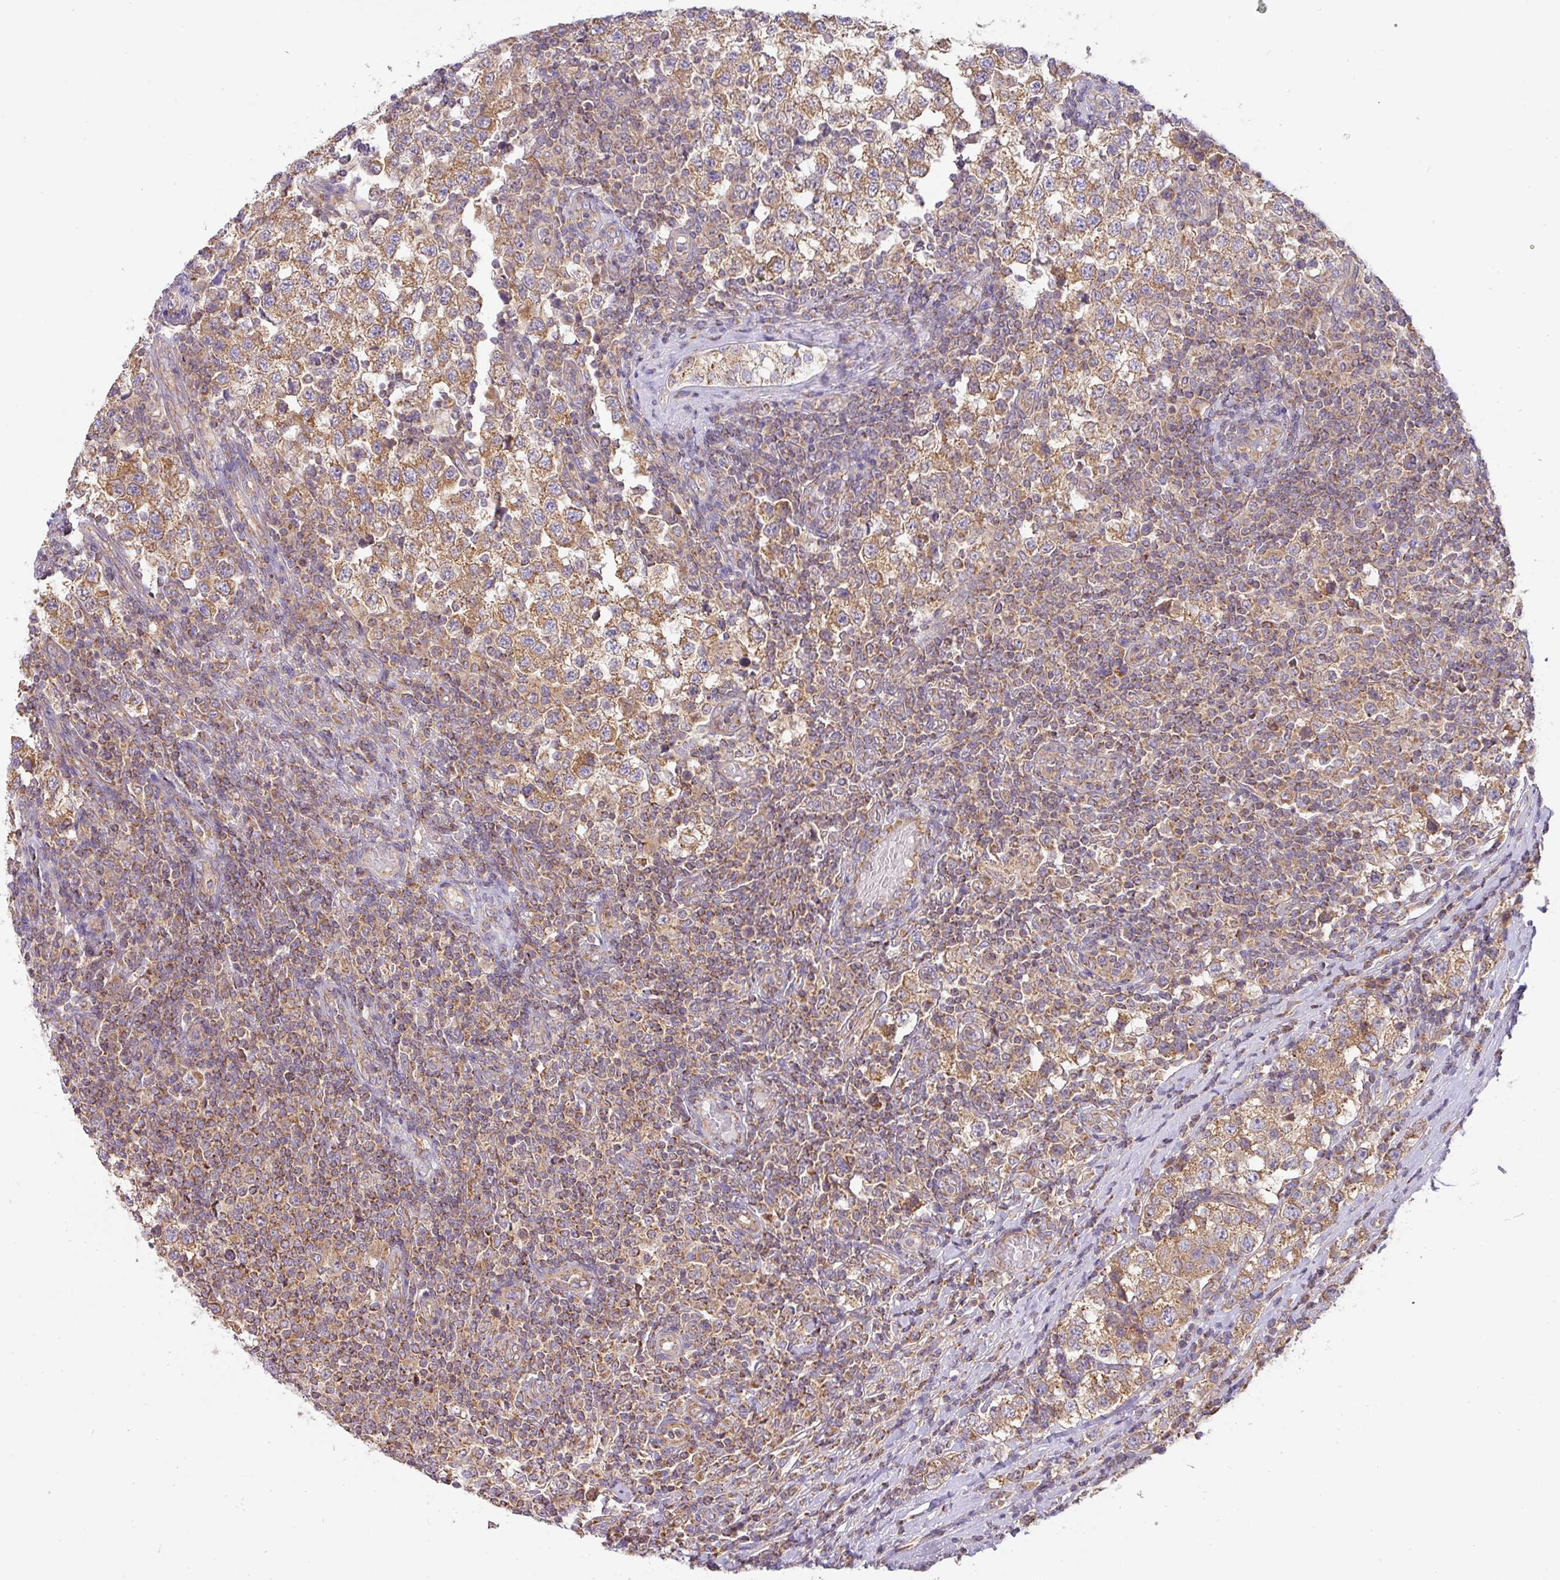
{"staining": {"intensity": "moderate", "quantity": ">75%", "location": "cytoplasmic/membranous"}, "tissue": "testis cancer", "cell_type": "Tumor cells", "image_type": "cancer", "snomed": [{"axis": "morphology", "description": "Seminoma, NOS"}, {"axis": "topography", "description": "Testis"}], "caption": "The micrograph displays immunohistochemical staining of seminoma (testis). There is moderate cytoplasmic/membranous positivity is appreciated in approximately >75% of tumor cells.", "gene": "ZNF211", "patient": {"sex": "male", "age": 34}}